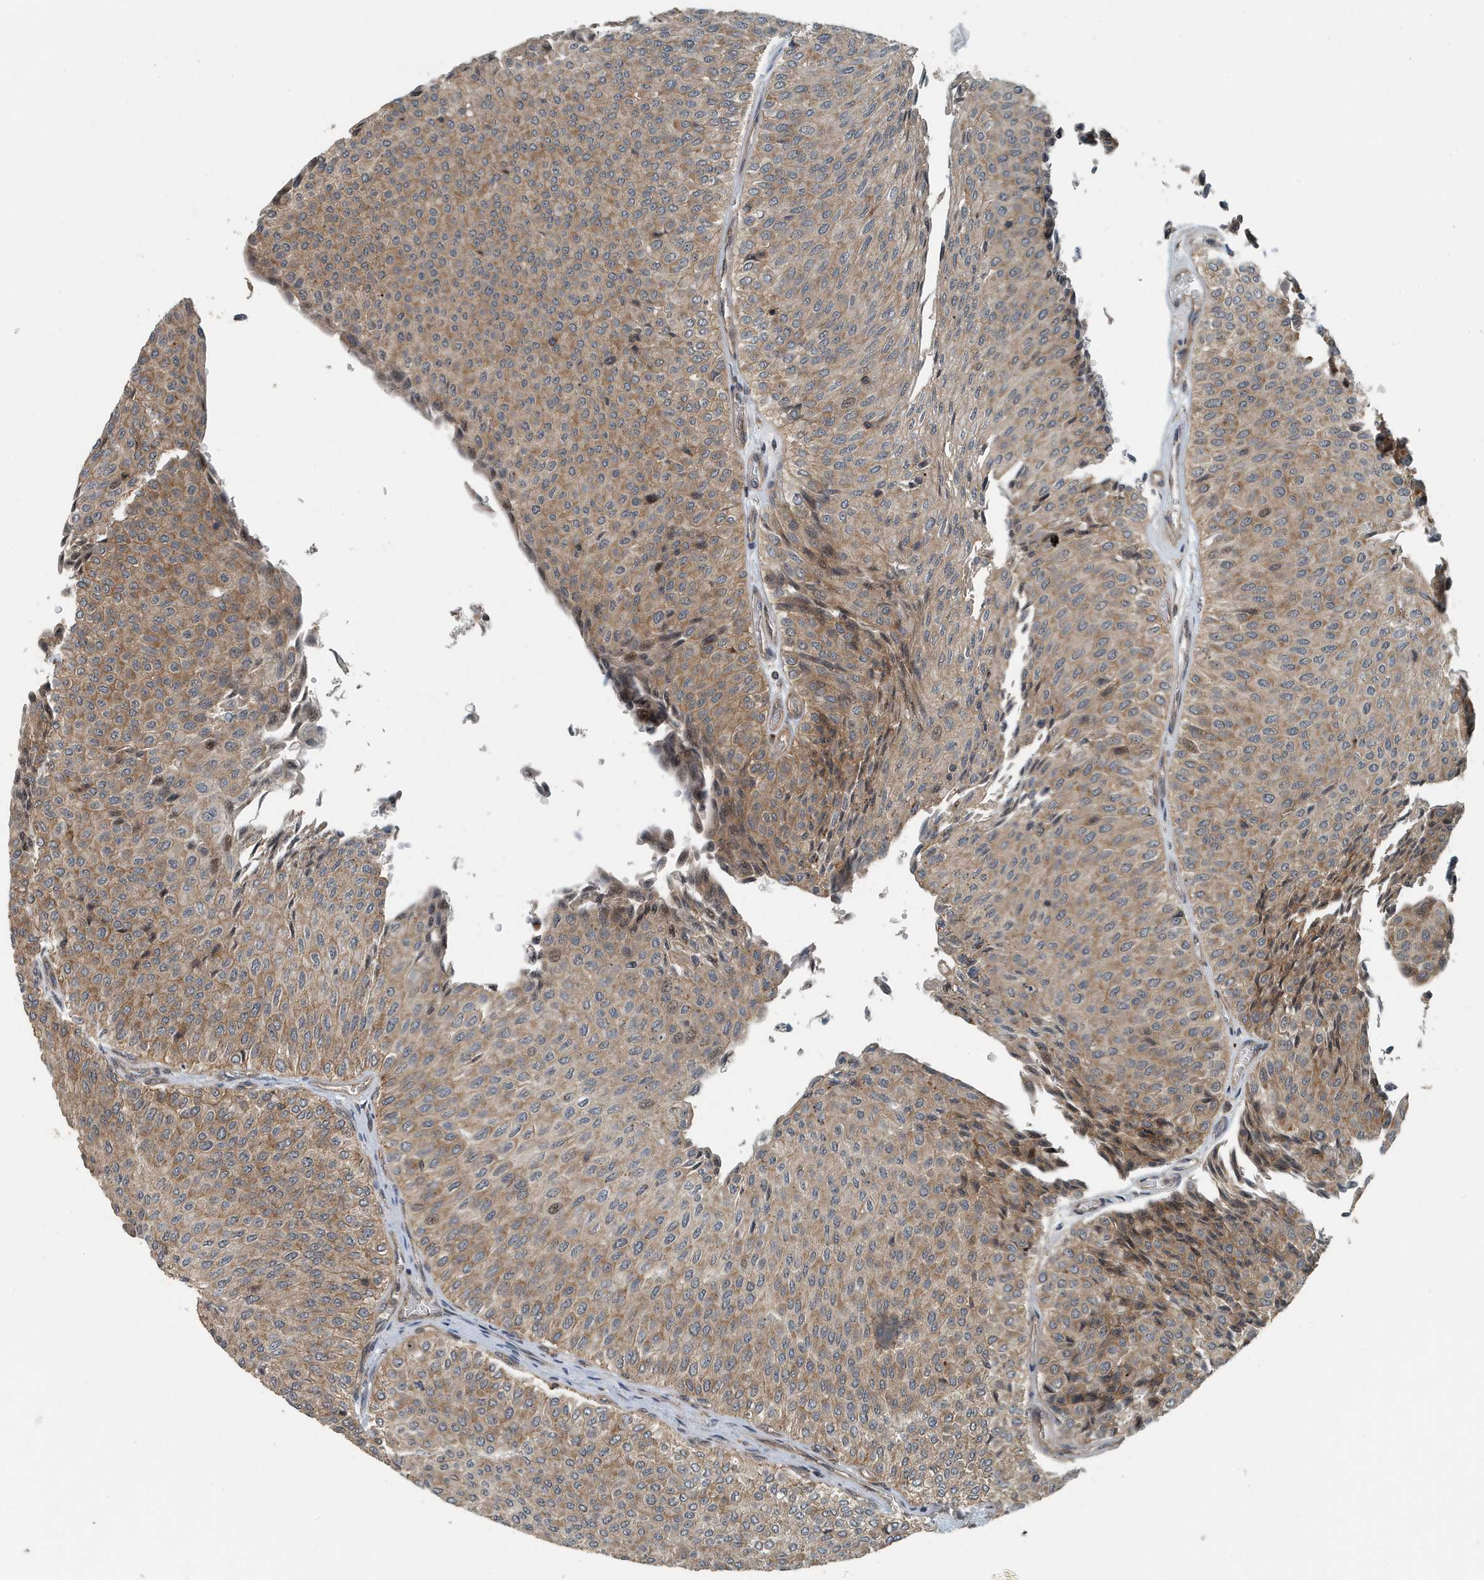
{"staining": {"intensity": "moderate", "quantity": ">75%", "location": "cytoplasmic/membranous"}, "tissue": "urothelial cancer", "cell_type": "Tumor cells", "image_type": "cancer", "snomed": [{"axis": "morphology", "description": "Urothelial carcinoma, Low grade"}, {"axis": "topography", "description": "Urinary bladder"}], "caption": "IHC of human low-grade urothelial carcinoma demonstrates medium levels of moderate cytoplasmic/membranous positivity in about >75% of tumor cells.", "gene": "KIF15", "patient": {"sex": "male", "age": 78}}